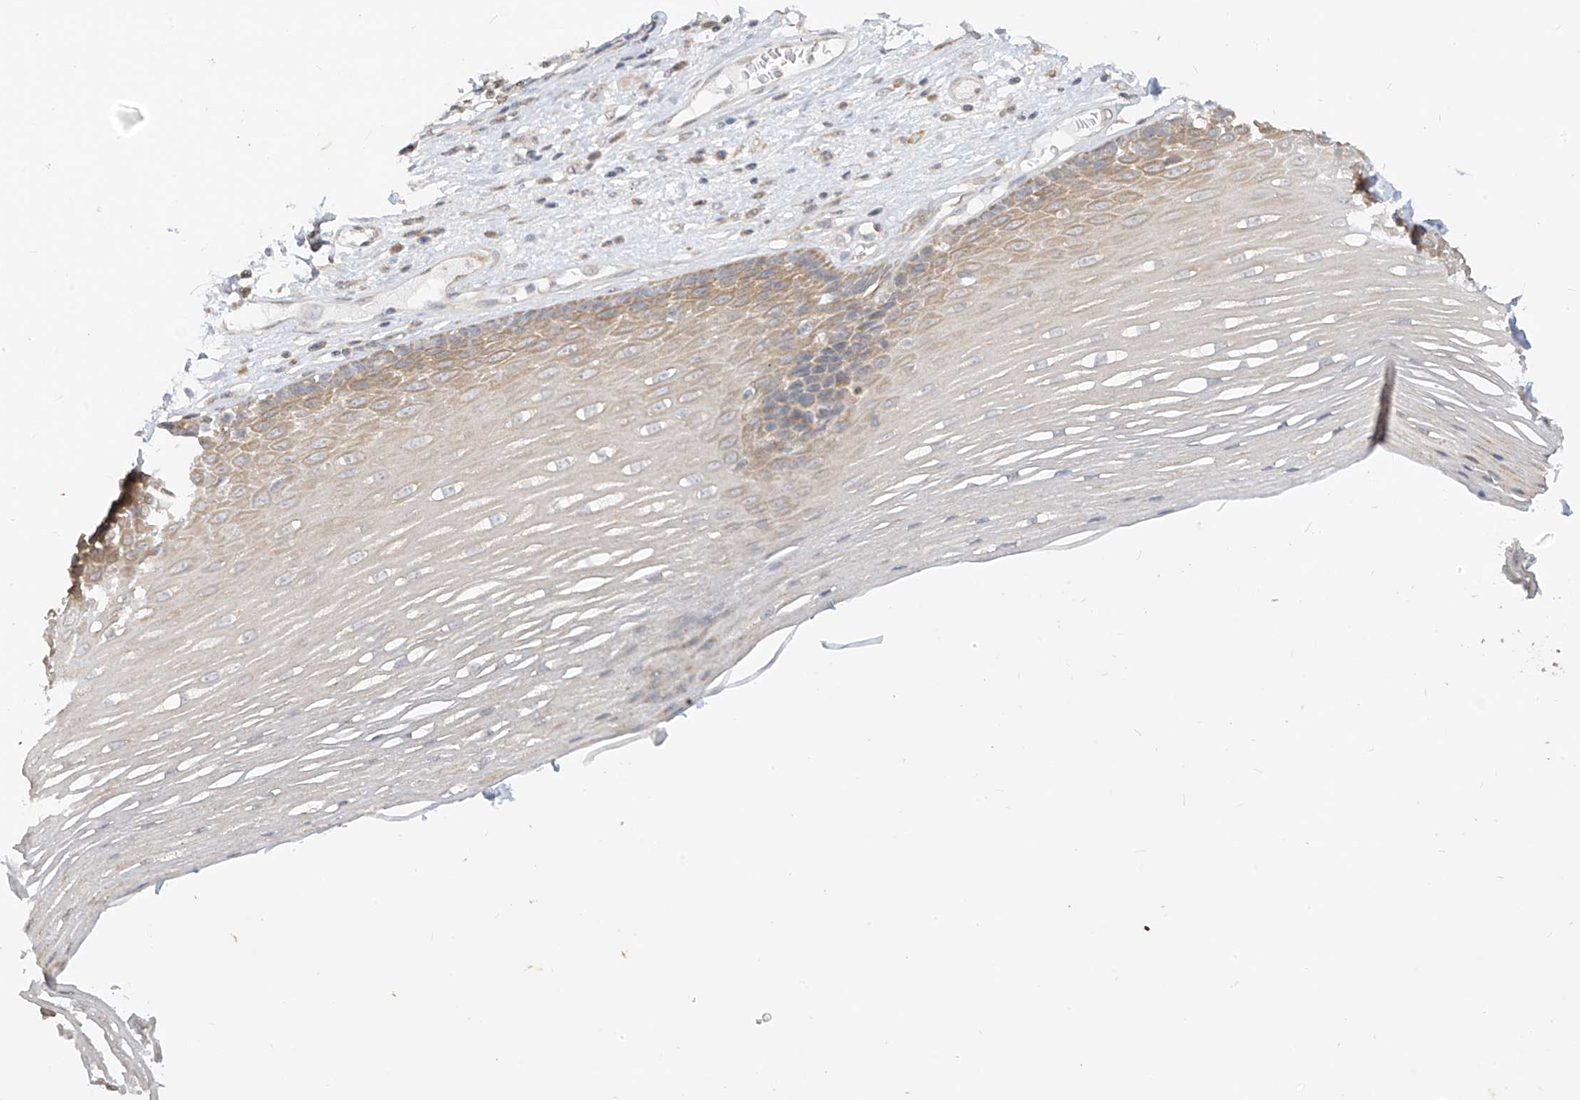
{"staining": {"intensity": "moderate", "quantity": "25%-75%", "location": "cytoplasmic/membranous"}, "tissue": "esophagus", "cell_type": "Squamous epithelial cells", "image_type": "normal", "snomed": [{"axis": "morphology", "description": "Normal tissue, NOS"}, {"axis": "topography", "description": "Esophagus"}], "caption": "Human esophagus stained with a brown dye exhibits moderate cytoplasmic/membranous positive positivity in about 25%-75% of squamous epithelial cells.", "gene": "MTUS2", "patient": {"sex": "male", "age": 62}}